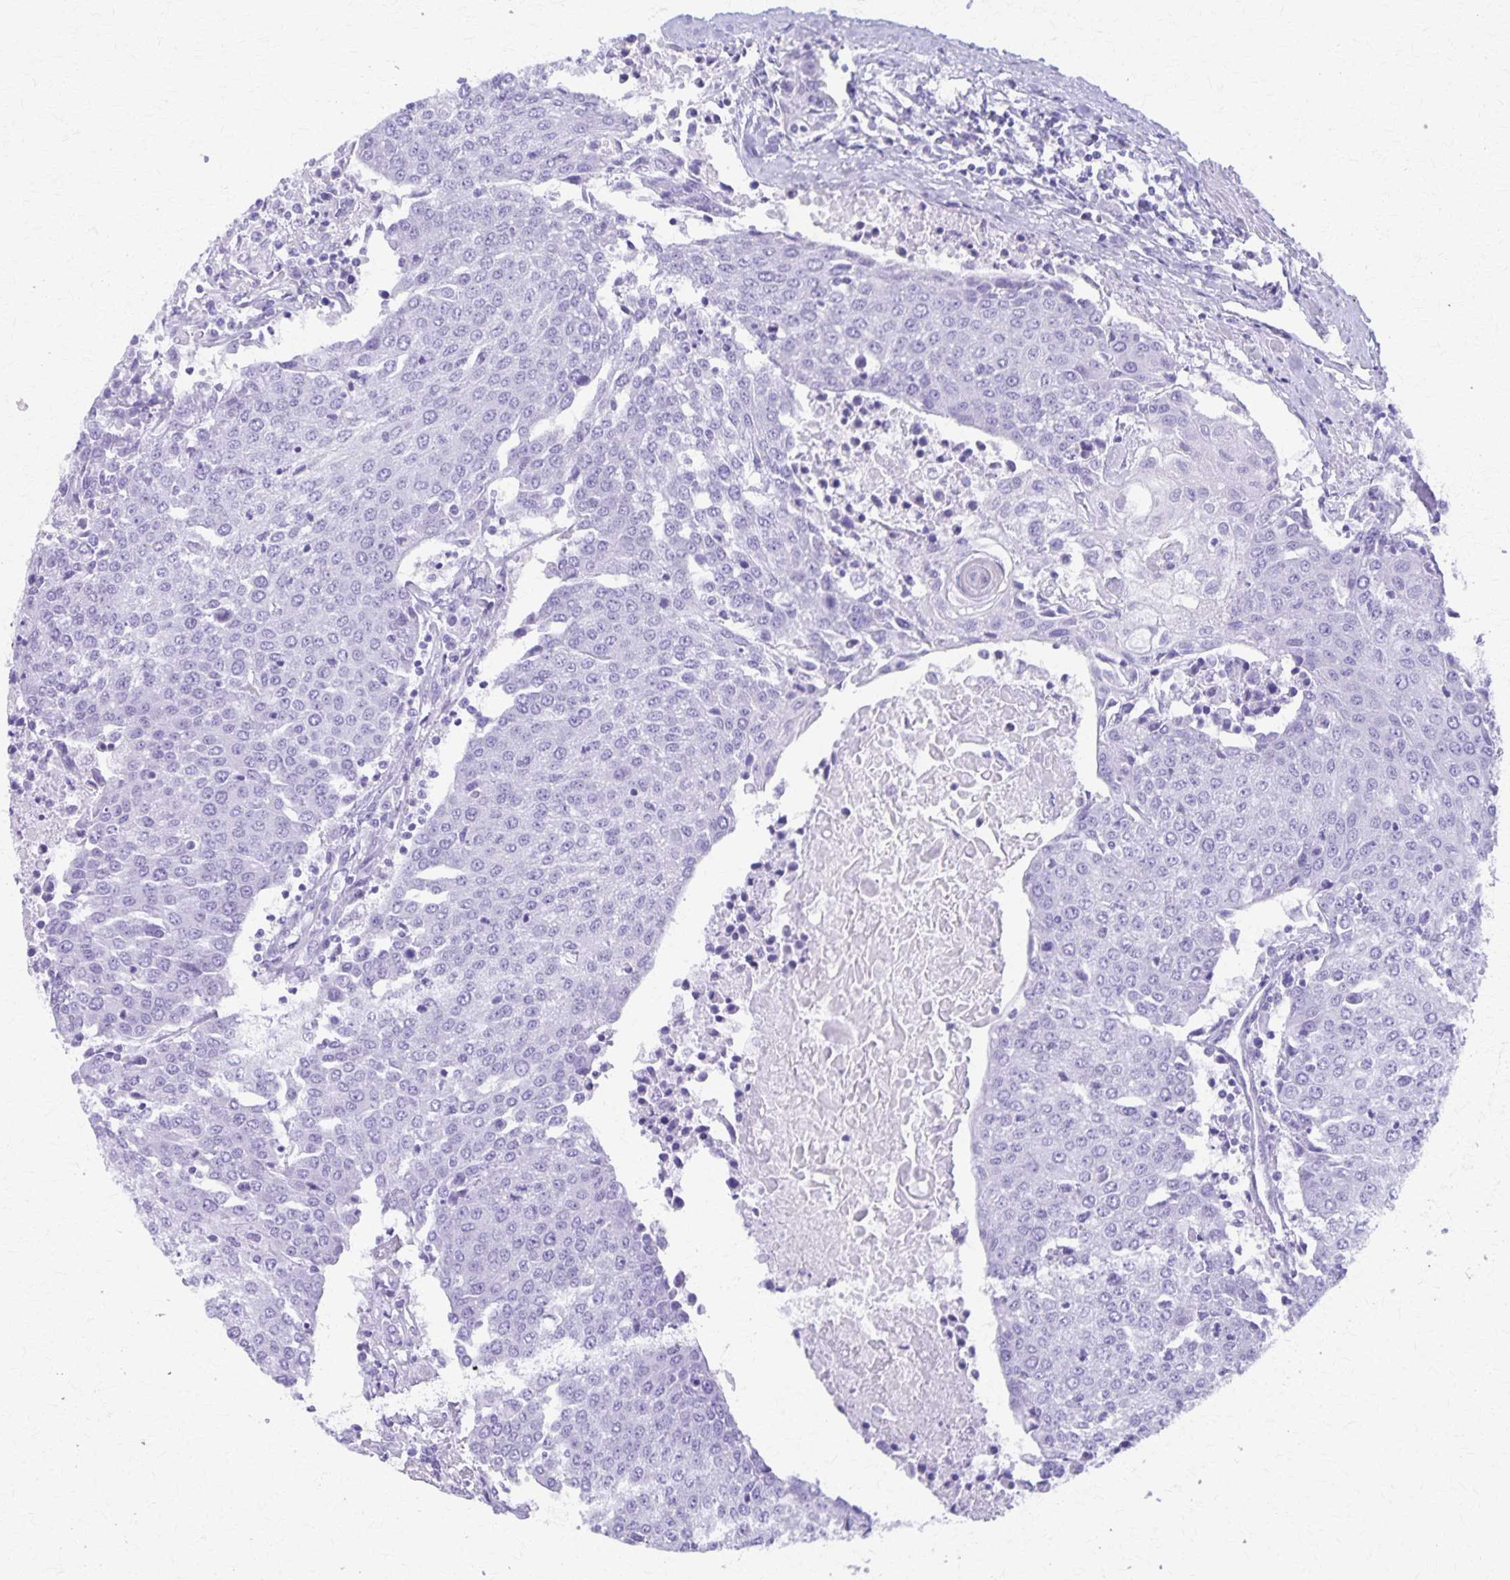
{"staining": {"intensity": "negative", "quantity": "none", "location": "none"}, "tissue": "urothelial cancer", "cell_type": "Tumor cells", "image_type": "cancer", "snomed": [{"axis": "morphology", "description": "Urothelial carcinoma, High grade"}, {"axis": "topography", "description": "Urinary bladder"}], "caption": "Urothelial cancer was stained to show a protein in brown. There is no significant positivity in tumor cells.", "gene": "DEFA5", "patient": {"sex": "female", "age": 85}}